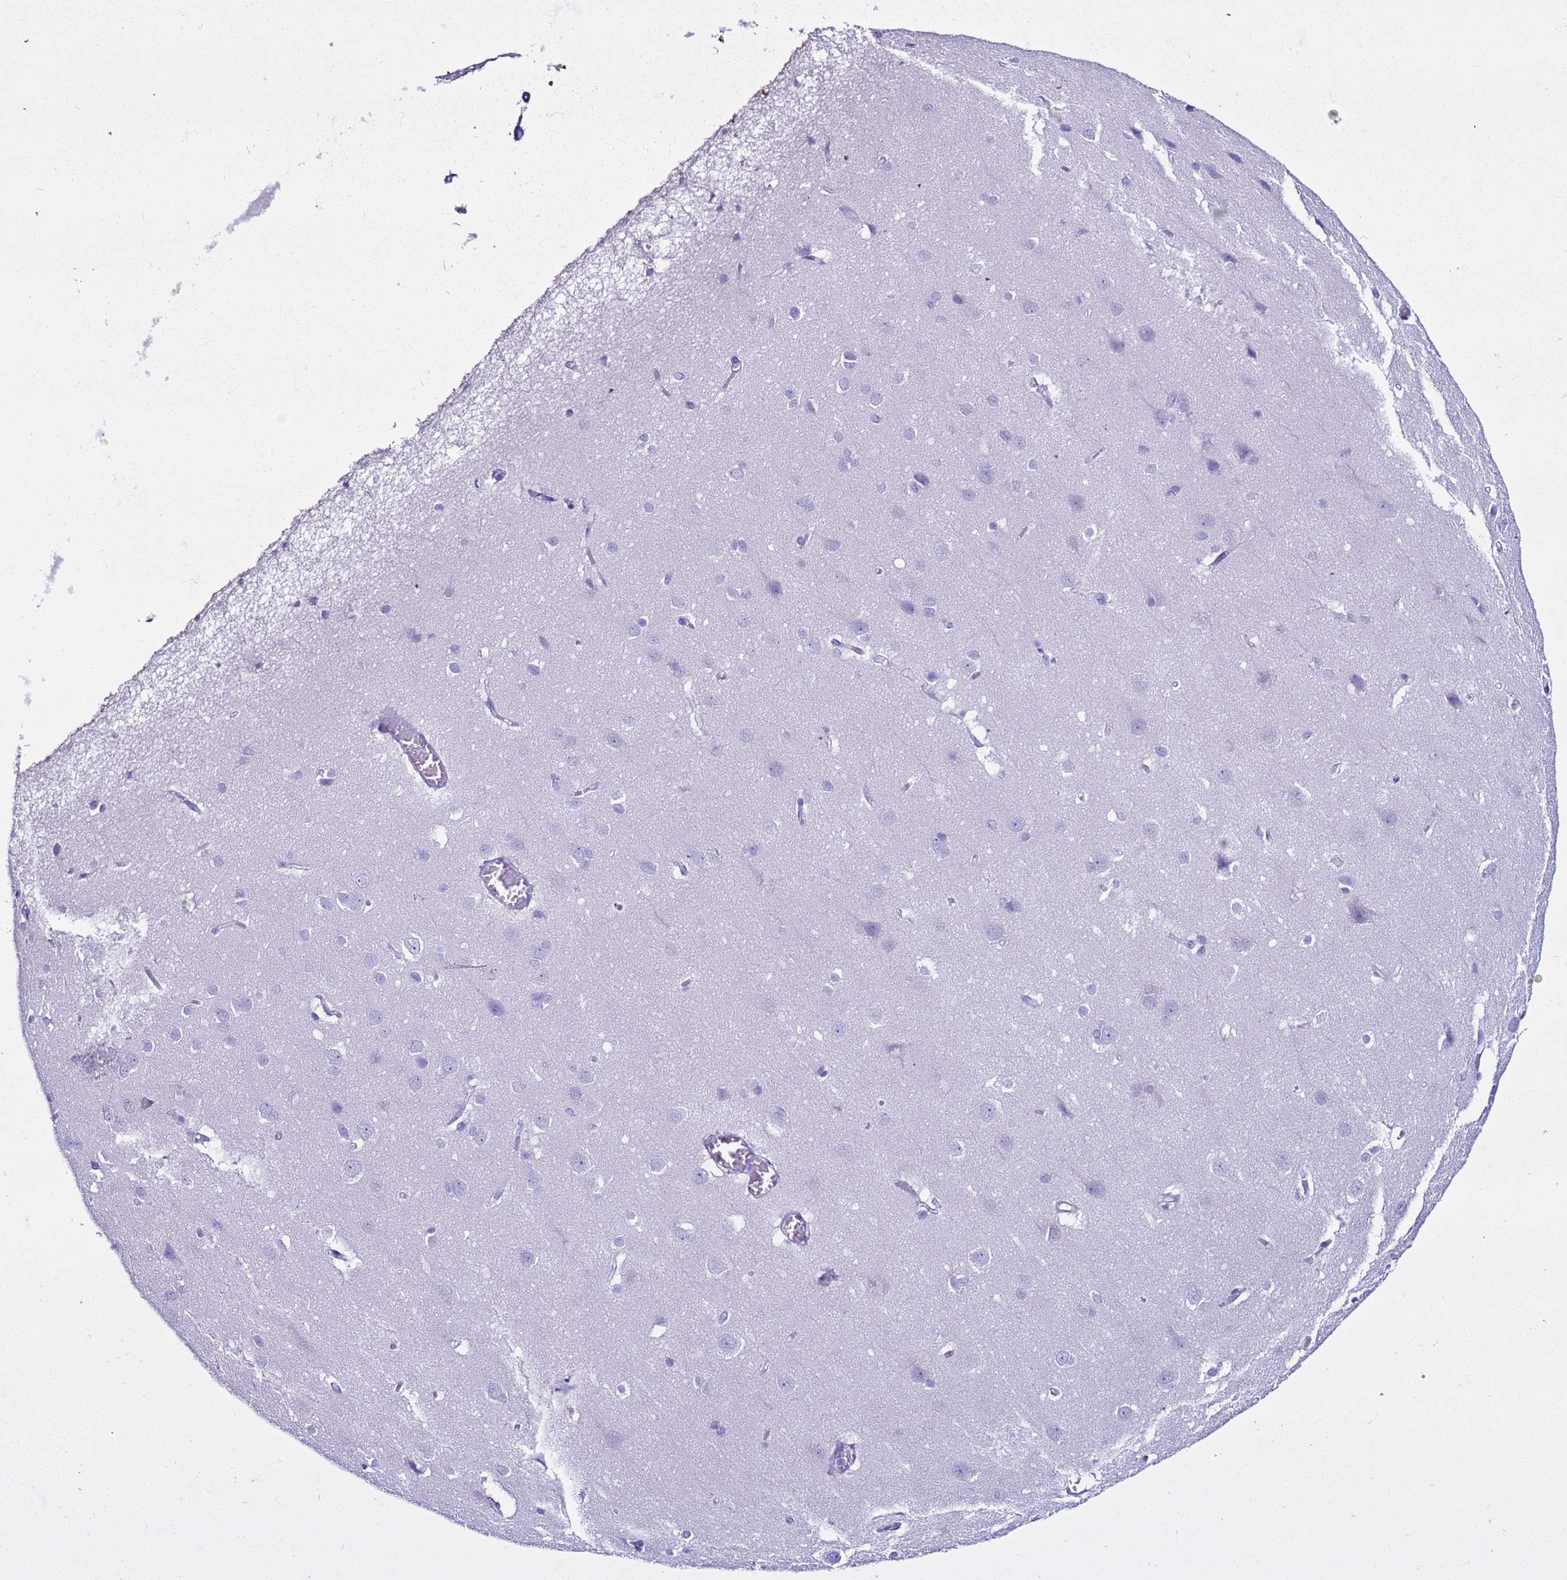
{"staining": {"intensity": "negative", "quantity": "none", "location": "none"}, "tissue": "cerebral cortex", "cell_type": "Endothelial cells", "image_type": "normal", "snomed": [{"axis": "morphology", "description": "Normal tissue, NOS"}, {"axis": "topography", "description": "Cerebral cortex"}], "caption": "DAB (3,3'-diaminobenzidine) immunohistochemical staining of benign human cerebral cortex demonstrates no significant expression in endothelial cells. (DAB immunohistochemistry (IHC) with hematoxylin counter stain).", "gene": "LCMT1", "patient": {"sex": "male", "age": 37}}